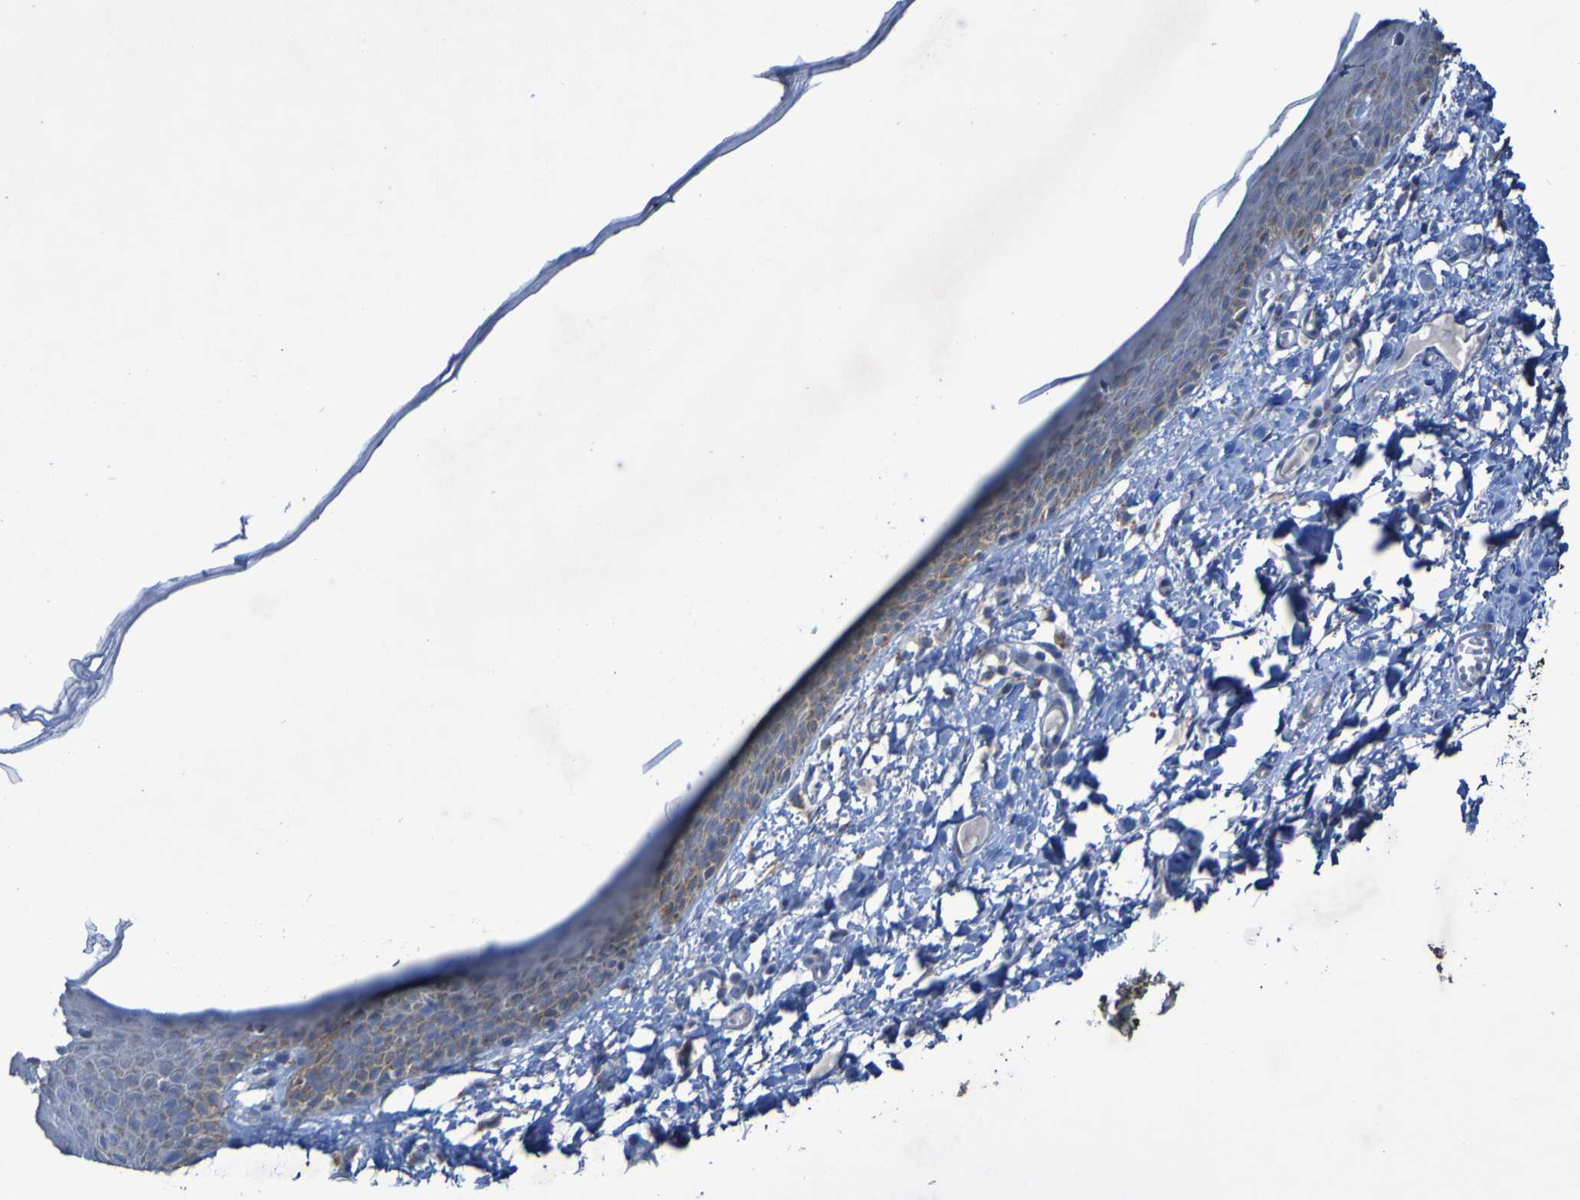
{"staining": {"intensity": "moderate", "quantity": ">75%", "location": "cytoplasmic/membranous"}, "tissue": "skin", "cell_type": "Epidermal cells", "image_type": "normal", "snomed": [{"axis": "morphology", "description": "Normal tissue, NOS"}, {"axis": "topography", "description": "Vulva"}], "caption": "An image of skin stained for a protein exhibits moderate cytoplasmic/membranous brown staining in epidermal cells. The protein of interest is shown in brown color, while the nuclei are stained blue.", "gene": "CCDC51", "patient": {"sex": "female", "age": 54}}